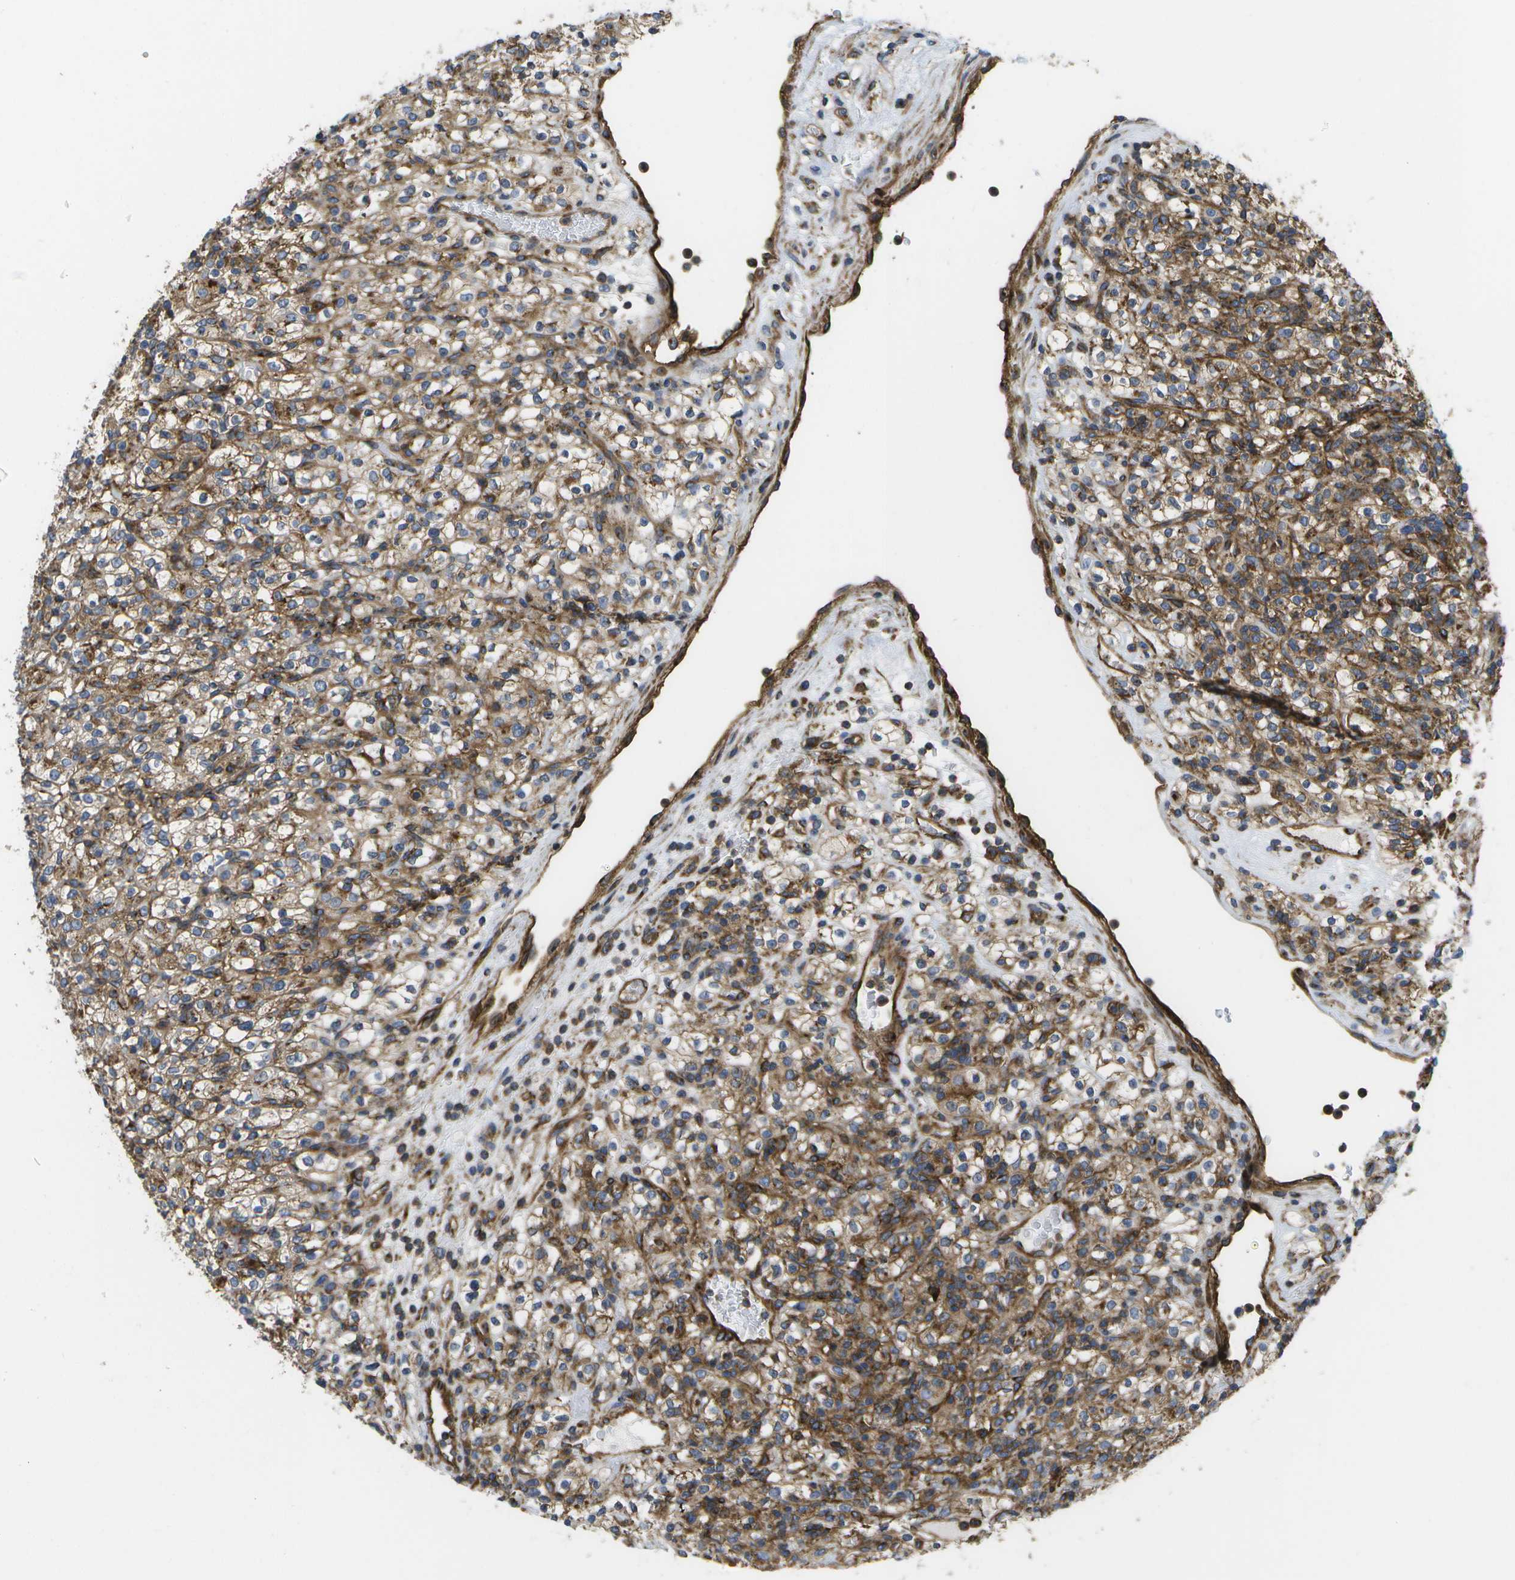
{"staining": {"intensity": "moderate", "quantity": ">75%", "location": "cytoplasmic/membranous"}, "tissue": "renal cancer", "cell_type": "Tumor cells", "image_type": "cancer", "snomed": [{"axis": "morphology", "description": "Normal tissue, NOS"}, {"axis": "morphology", "description": "Adenocarcinoma, NOS"}, {"axis": "topography", "description": "Kidney"}], "caption": "Immunohistochemistry (IHC) (DAB (3,3'-diaminobenzidine)) staining of adenocarcinoma (renal) reveals moderate cytoplasmic/membranous protein expression in about >75% of tumor cells. (DAB = brown stain, brightfield microscopy at high magnification).", "gene": "BST2", "patient": {"sex": "female", "age": 72}}